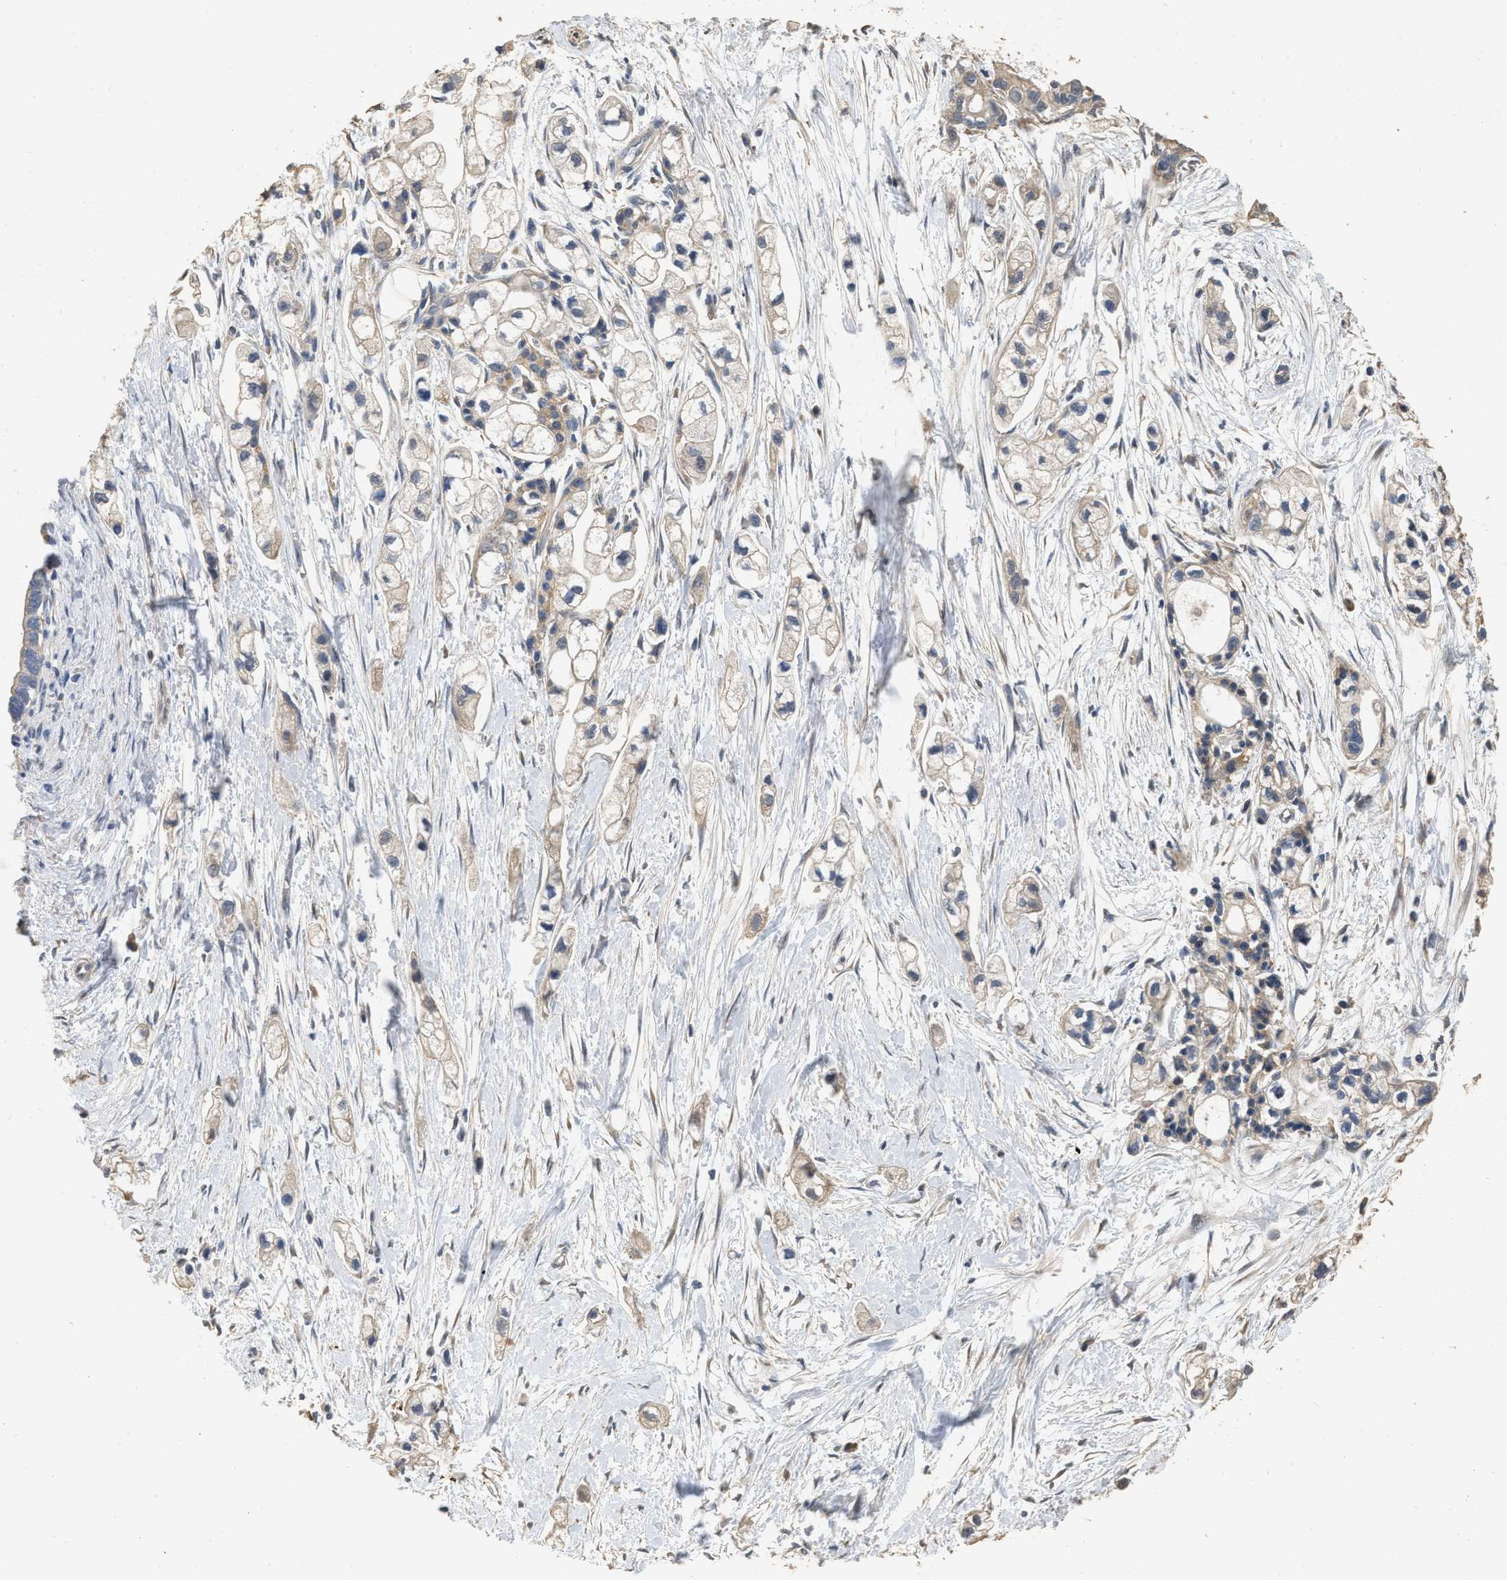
{"staining": {"intensity": "weak", "quantity": ">75%", "location": "cytoplasmic/membranous"}, "tissue": "pancreatic cancer", "cell_type": "Tumor cells", "image_type": "cancer", "snomed": [{"axis": "morphology", "description": "Adenocarcinoma, NOS"}, {"axis": "topography", "description": "Pancreas"}], "caption": "The immunohistochemical stain labels weak cytoplasmic/membranous staining in tumor cells of adenocarcinoma (pancreatic) tissue.", "gene": "NCS1", "patient": {"sex": "male", "age": 74}}